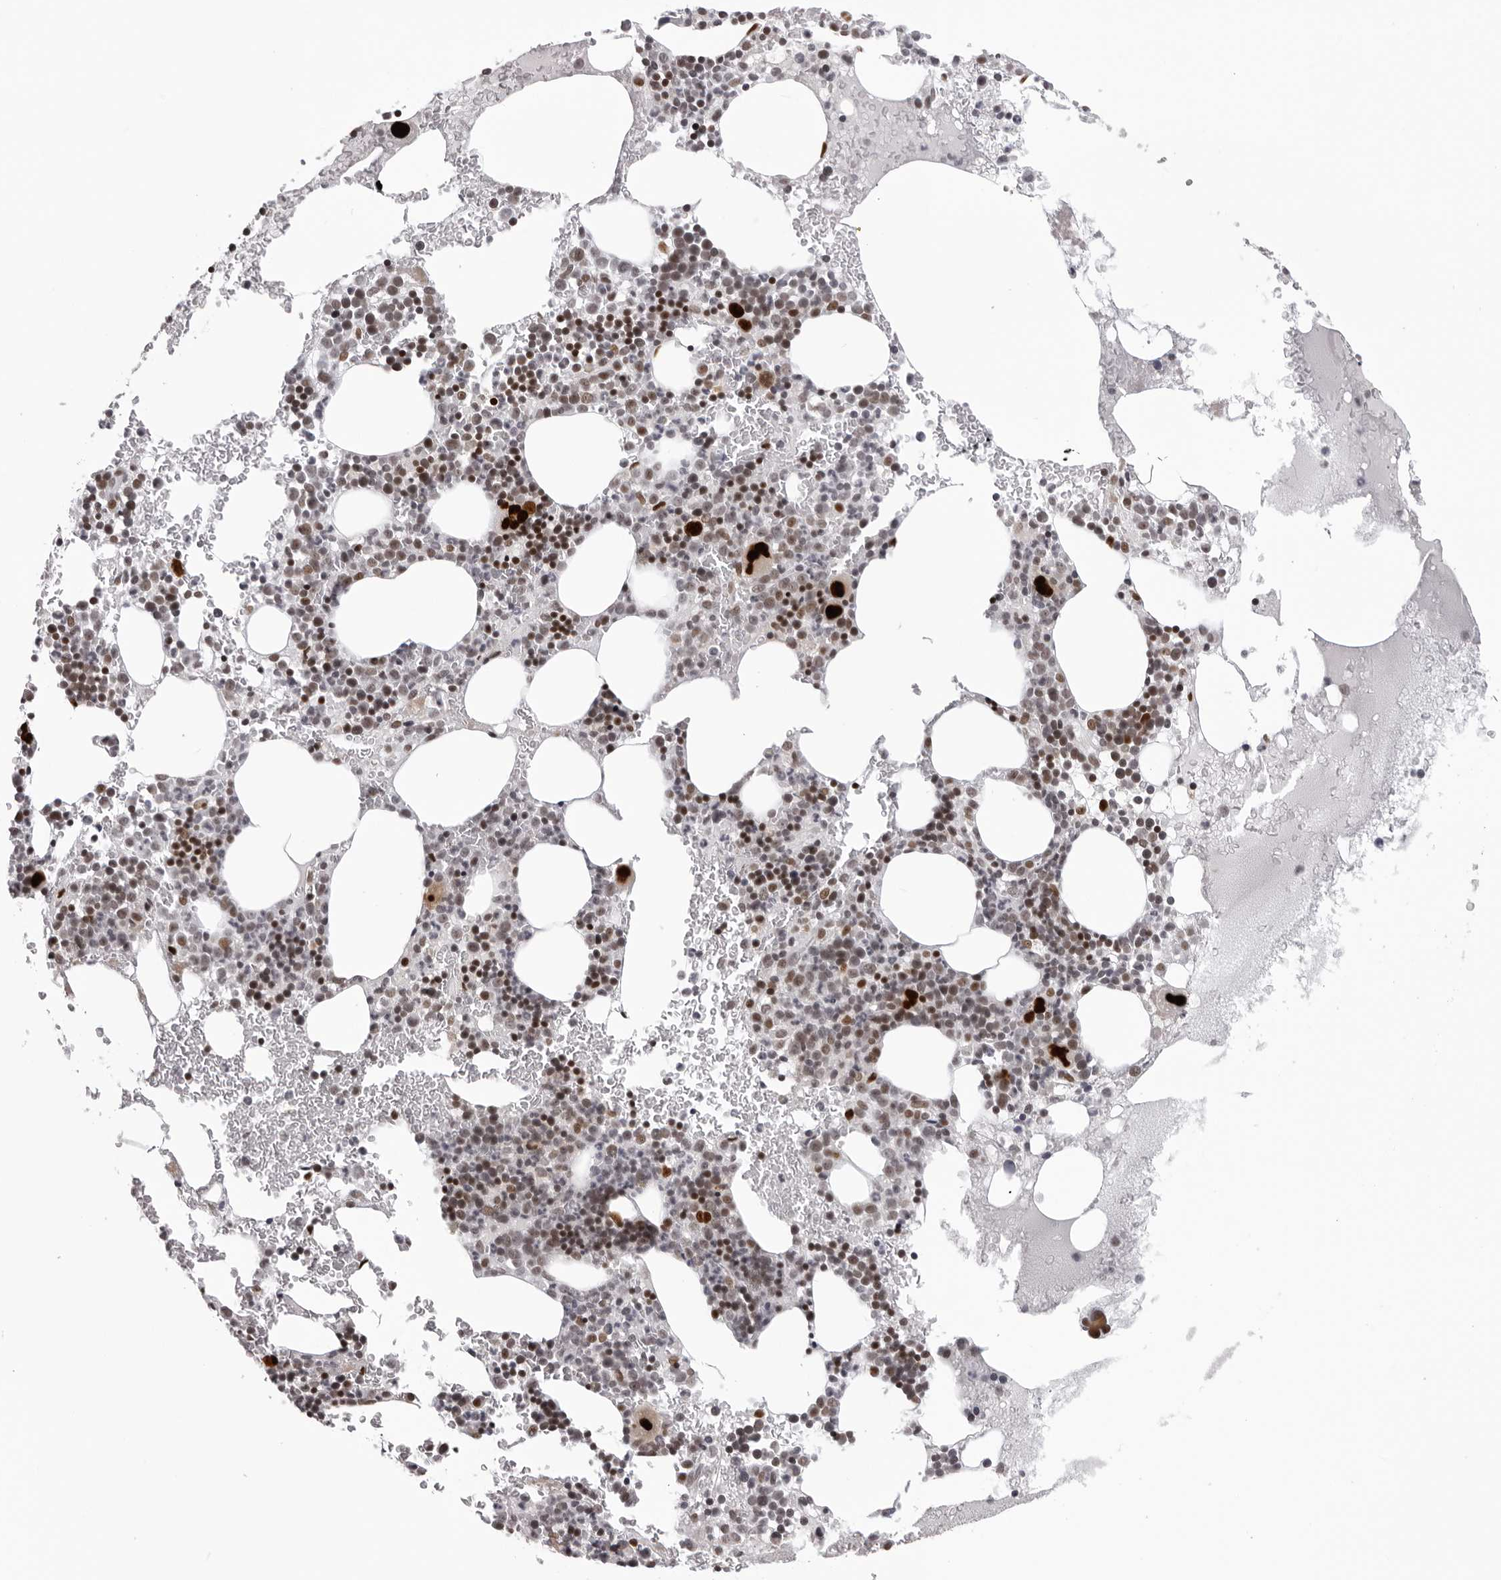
{"staining": {"intensity": "strong", "quantity": "<25%", "location": "nuclear"}, "tissue": "bone marrow", "cell_type": "Hematopoietic cells", "image_type": "normal", "snomed": [{"axis": "morphology", "description": "Normal tissue, NOS"}, {"axis": "topography", "description": "Bone marrow"}], "caption": "Protein staining reveals strong nuclear staining in approximately <25% of hematopoietic cells in unremarkable bone marrow. Using DAB (3,3'-diaminobenzidine) (brown) and hematoxylin (blue) stains, captured at high magnification using brightfield microscopy.", "gene": "HEXIM2", "patient": {"sex": "male", "age": 73}}